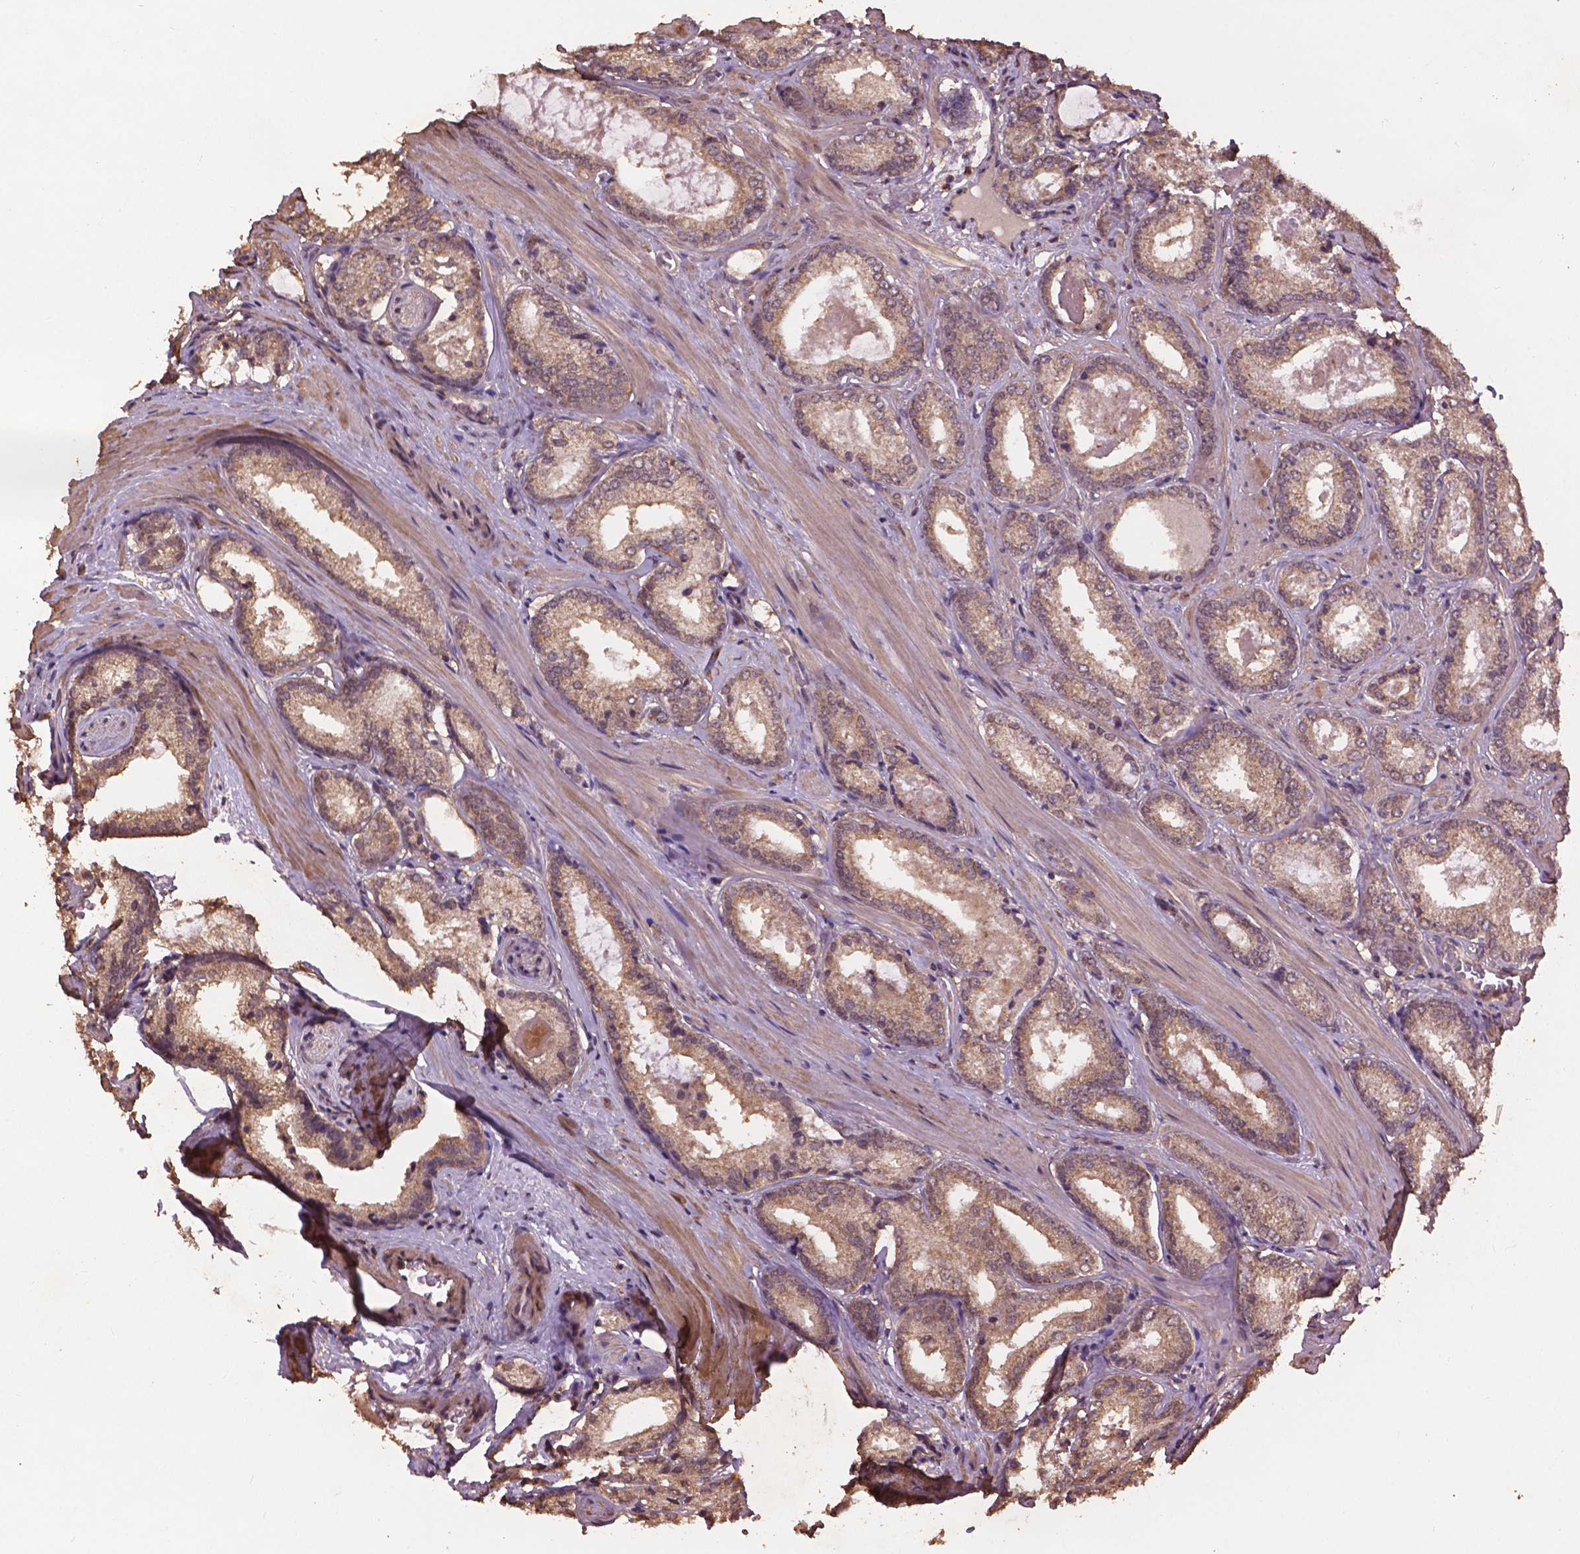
{"staining": {"intensity": "weak", "quantity": "25%-75%", "location": "cytoplasmic/membranous"}, "tissue": "prostate cancer", "cell_type": "Tumor cells", "image_type": "cancer", "snomed": [{"axis": "morphology", "description": "Adenocarcinoma, Low grade"}, {"axis": "topography", "description": "Prostate"}], "caption": "Prostate cancer (low-grade adenocarcinoma) stained for a protein reveals weak cytoplasmic/membranous positivity in tumor cells.", "gene": "BABAM1", "patient": {"sex": "male", "age": 56}}